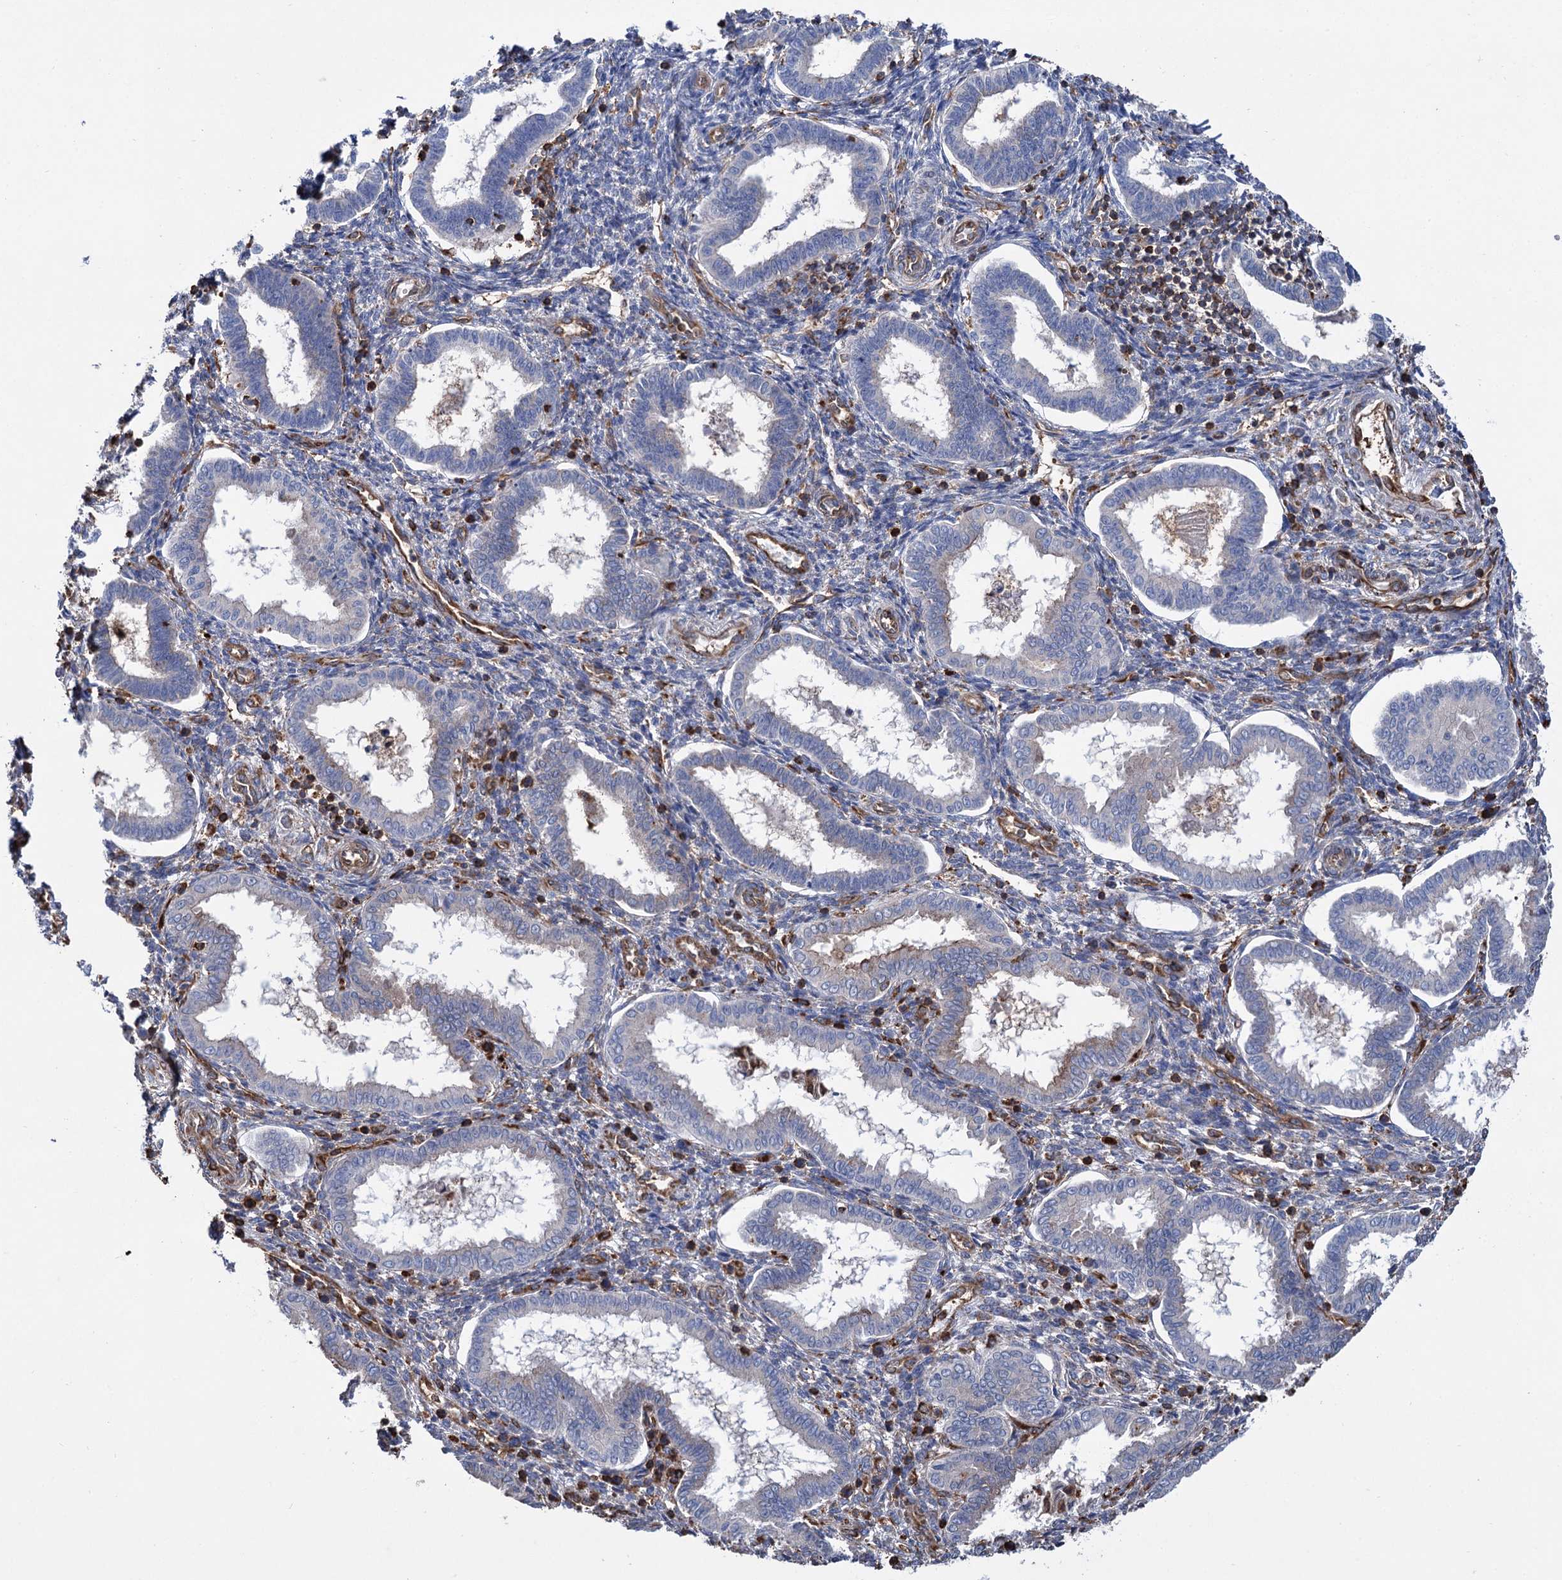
{"staining": {"intensity": "negative", "quantity": "none", "location": "none"}, "tissue": "endometrium", "cell_type": "Cells in endometrial stroma", "image_type": "normal", "snomed": [{"axis": "morphology", "description": "Normal tissue, NOS"}, {"axis": "topography", "description": "Endometrium"}], "caption": "An immunohistochemistry (IHC) image of unremarkable endometrium is shown. There is no staining in cells in endometrial stroma of endometrium.", "gene": "SCPEP1", "patient": {"sex": "female", "age": 24}}